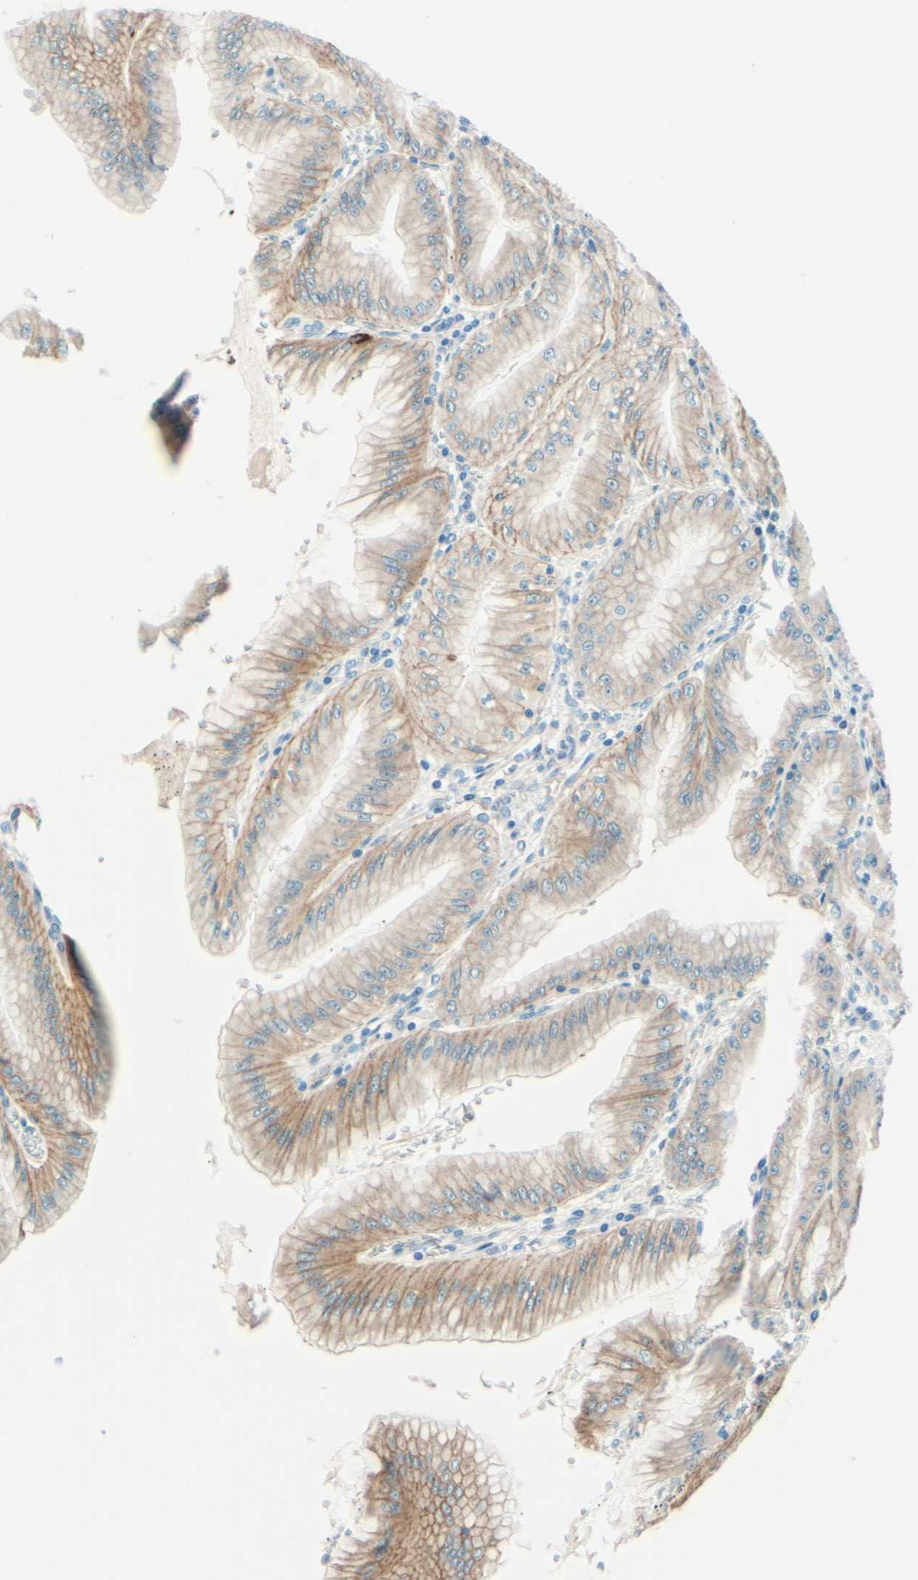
{"staining": {"intensity": "moderate", "quantity": "25%-75%", "location": "cytoplasmic/membranous"}, "tissue": "stomach", "cell_type": "Glandular cells", "image_type": "normal", "snomed": [{"axis": "morphology", "description": "Normal tissue, NOS"}, {"axis": "topography", "description": "Stomach, lower"}], "caption": "A histopathology image of human stomach stained for a protein reveals moderate cytoplasmic/membranous brown staining in glandular cells. (IHC, brightfield microscopy, high magnification).", "gene": "TAOK2", "patient": {"sex": "male", "age": 71}}